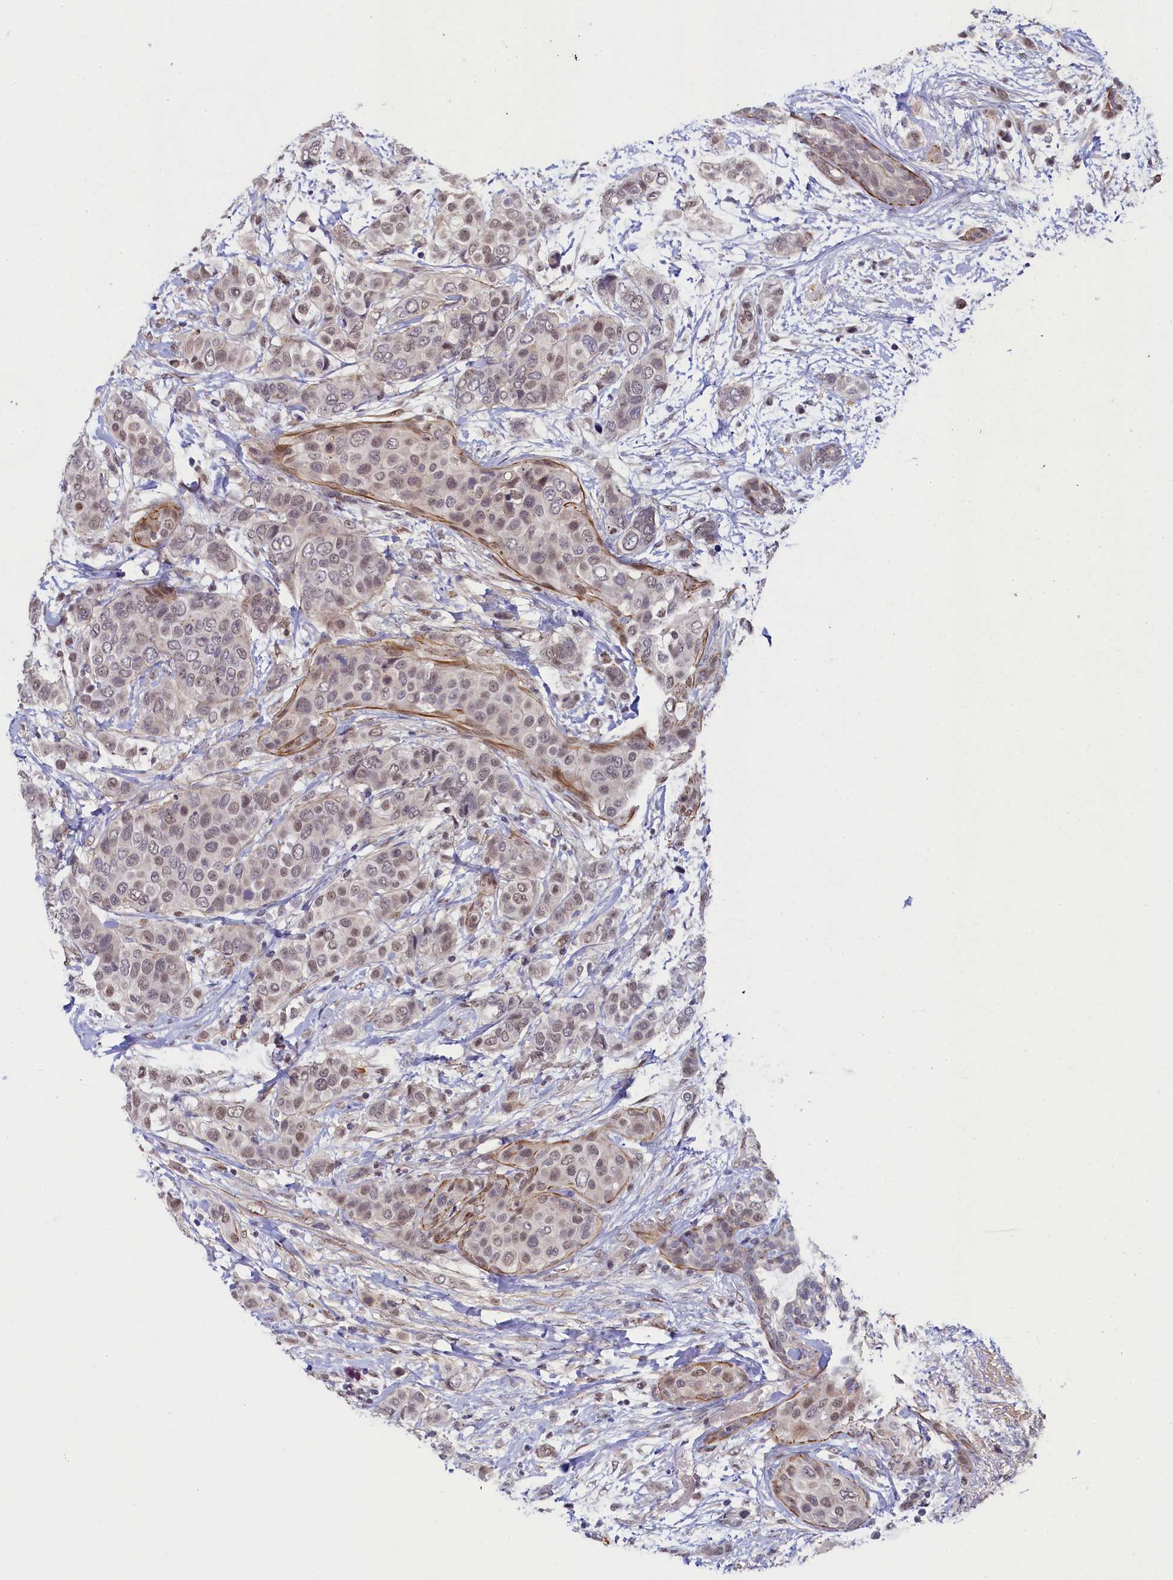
{"staining": {"intensity": "weak", "quantity": ">75%", "location": "nuclear"}, "tissue": "breast cancer", "cell_type": "Tumor cells", "image_type": "cancer", "snomed": [{"axis": "morphology", "description": "Lobular carcinoma"}, {"axis": "topography", "description": "Breast"}], "caption": "An immunohistochemistry (IHC) photomicrograph of neoplastic tissue is shown. Protein staining in brown highlights weak nuclear positivity in lobular carcinoma (breast) within tumor cells.", "gene": "INTS14", "patient": {"sex": "female", "age": 51}}